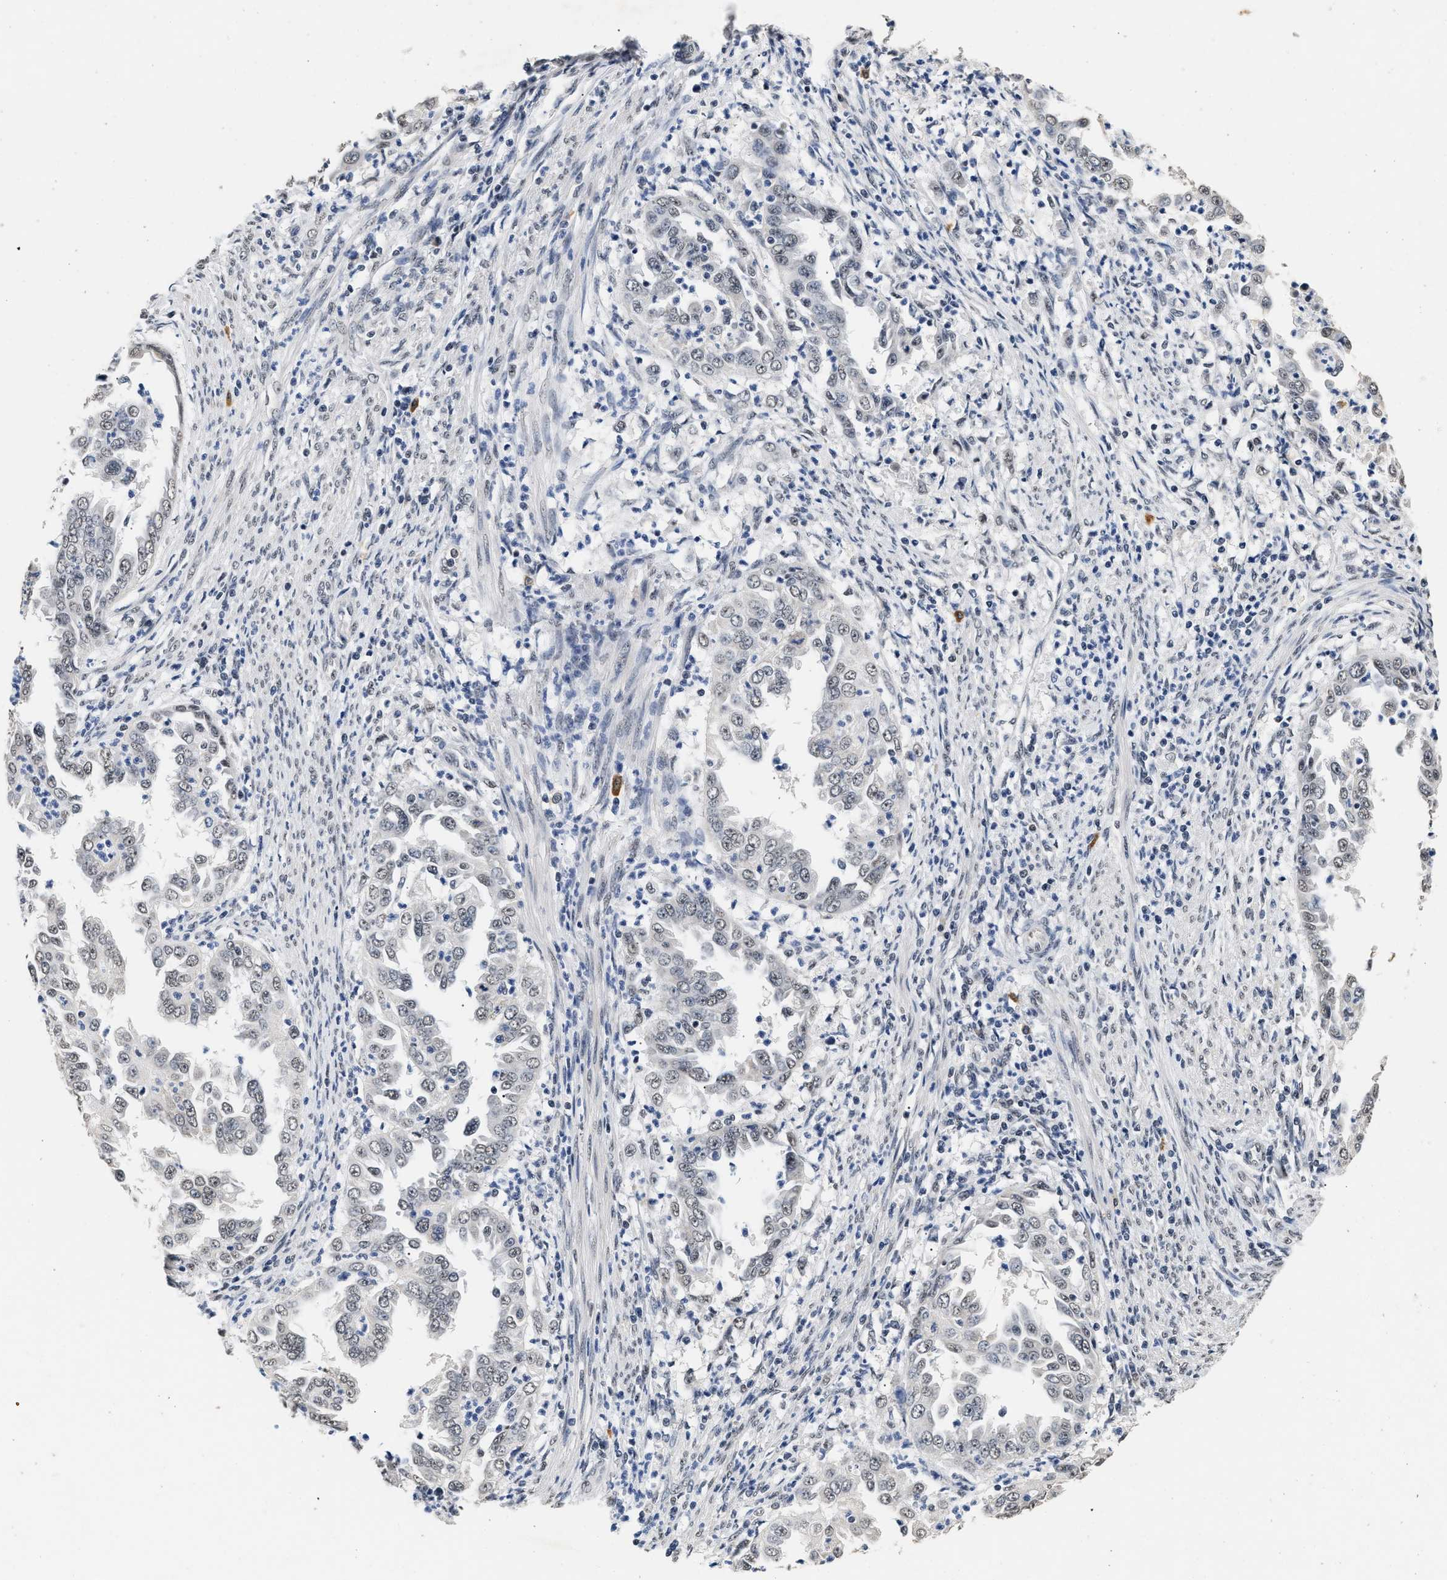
{"staining": {"intensity": "negative", "quantity": "none", "location": "none"}, "tissue": "endometrial cancer", "cell_type": "Tumor cells", "image_type": "cancer", "snomed": [{"axis": "morphology", "description": "Adenocarcinoma, NOS"}, {"axis": "topography", "description": "Endometrium"}], "caption": "High power microscopy histopathology image of an IHC image of endometrial adenocarcinoma, revealing no significant positivity in tumor cells. (Stains: DAB immunohistochemistry with hematoxylin counter stain, Microscopy: brightfield microscopy at high magnification).", "gene": "THOC1", "patient": {"sex": "female", "age": 85}}